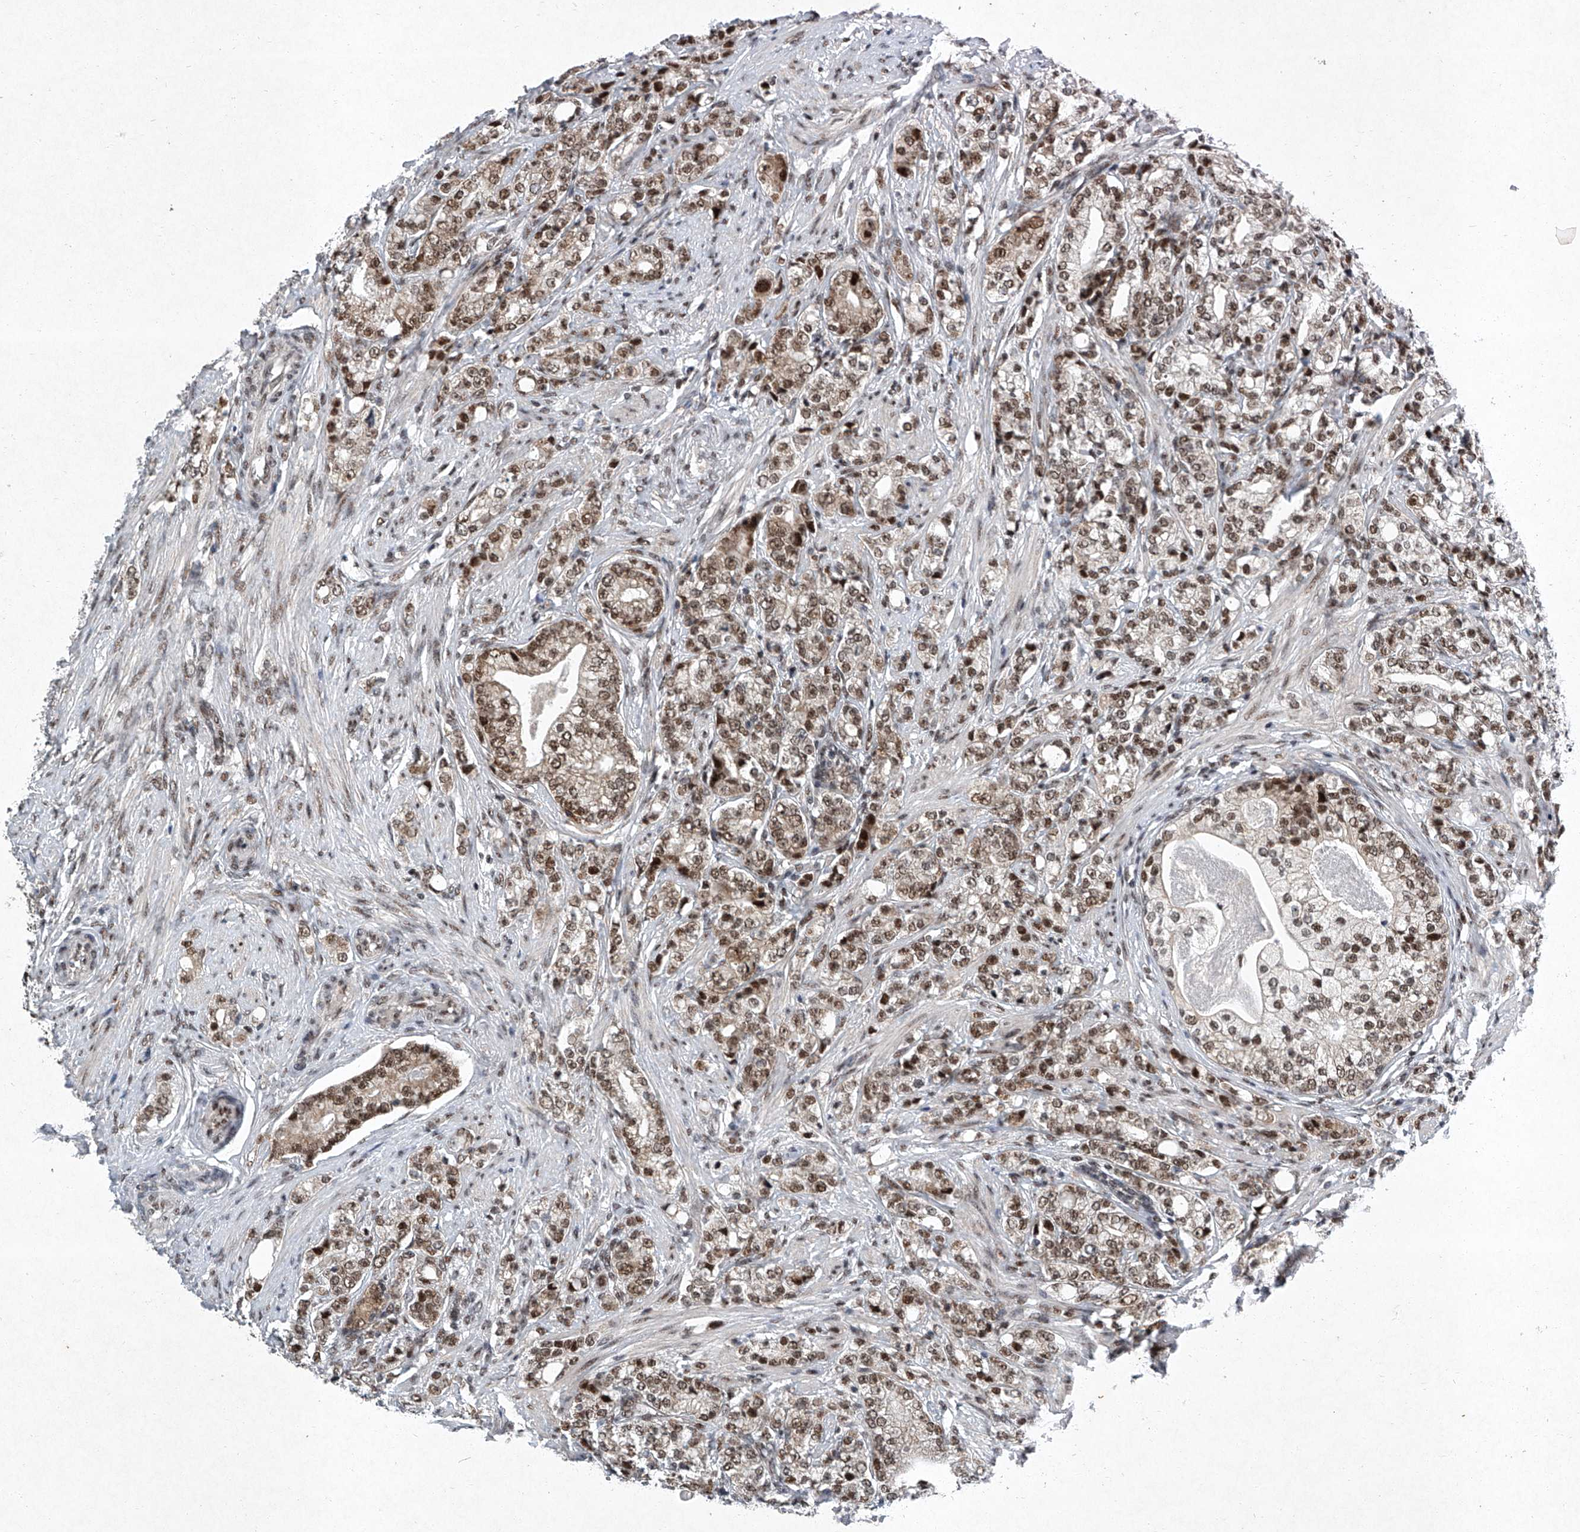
{"staining": {"intensity": "moderate", "quantity": ">75%", "location": "nuclear"}, "tissue": "prostate cancer", "cell_type": "Tumor cells", "image_type": "cancer", "snomed": [{"axis": "morphology", "description": "Adenocarcinoma, High grade"}, {"axis": "topography", "description": "Prostate"}], "caption": "Immunohistochemistry (IHC) (DAB) staining of human prostate cancer exhibits moderate nuclear protein positivity in about >75% of tumor cells.", "gene": "TFDP1", "patient": {"sex": "male", "age": 69}}